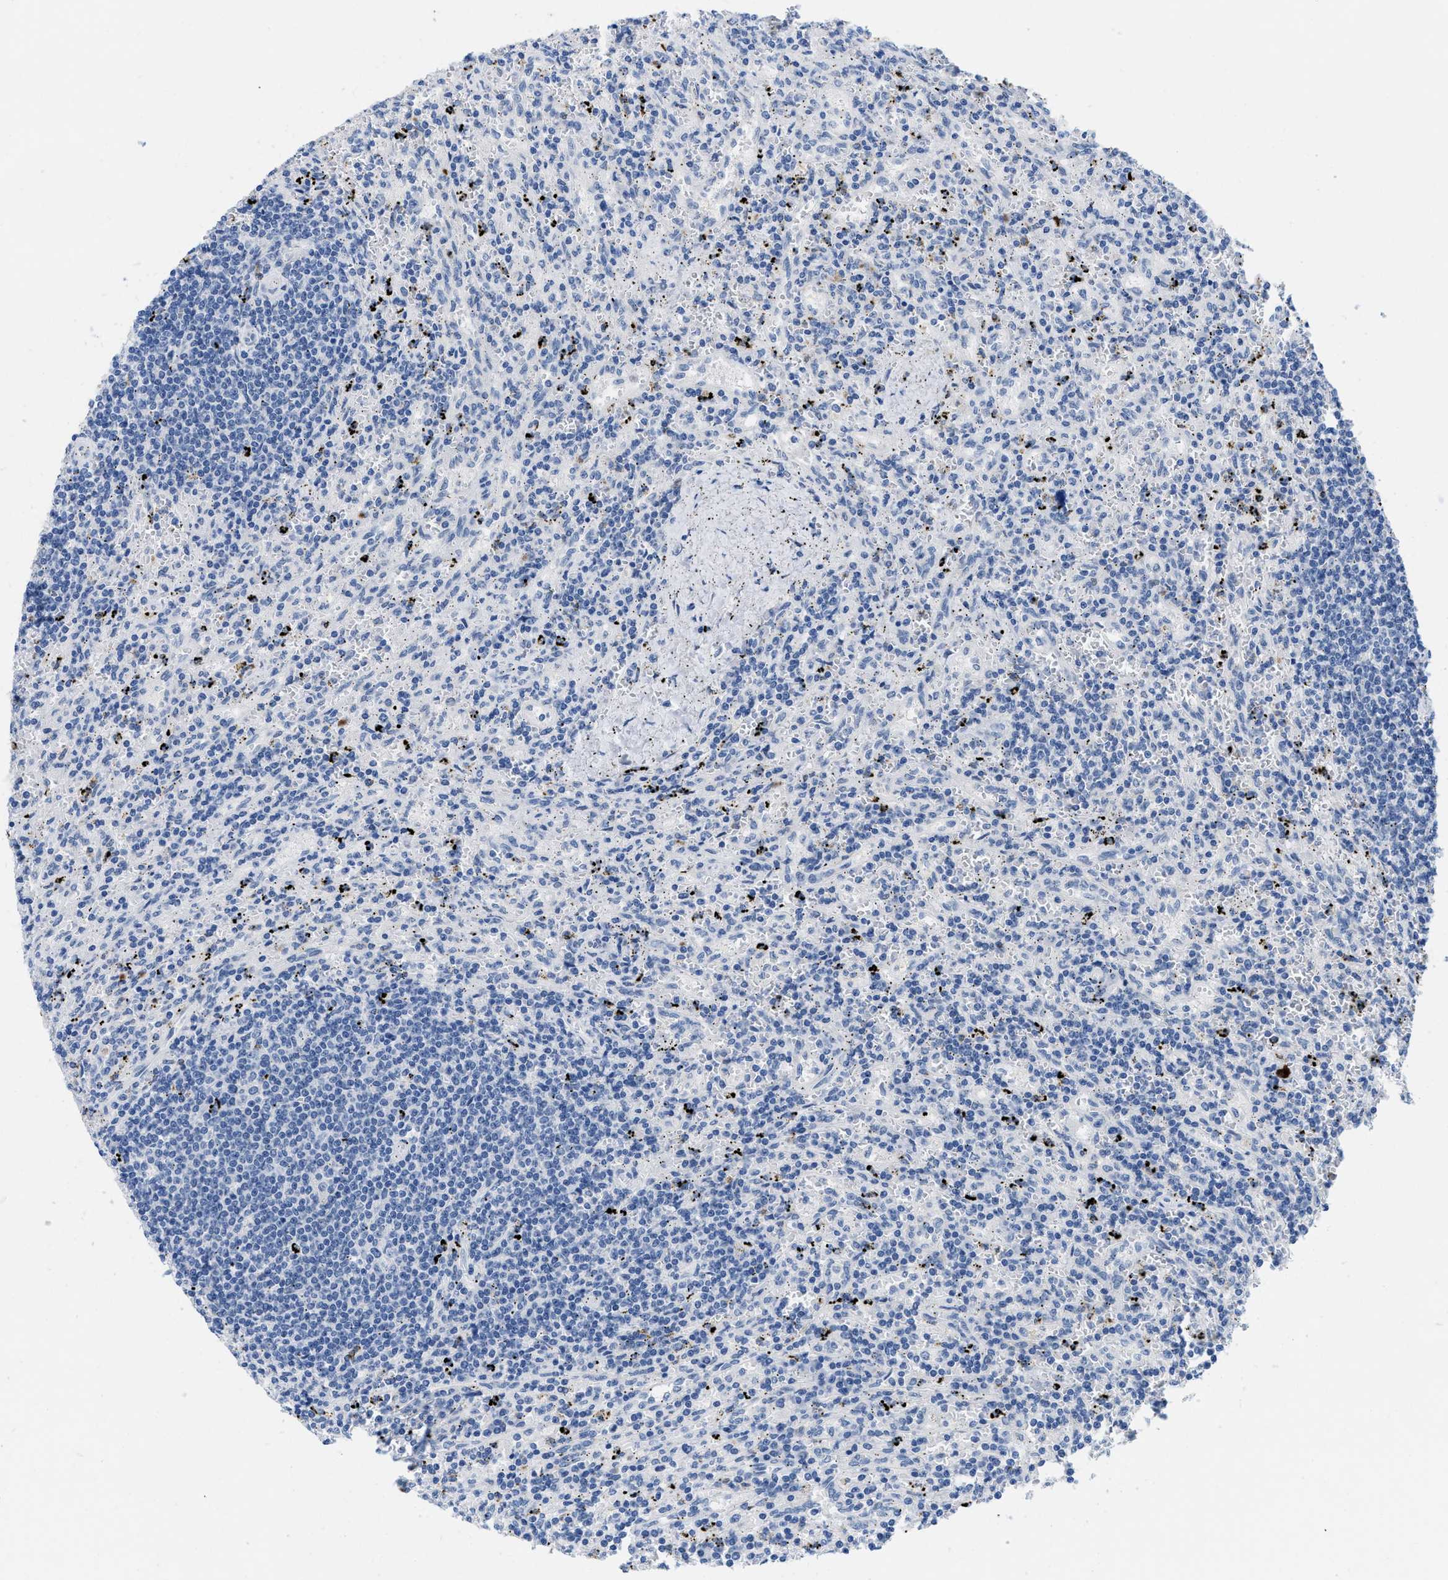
{"staining": {"intensity": "negative", "quantity": "none", "location": "none"}, "tissue": "lymphoma", "cell_type": "Tumor cells", "image_type": "cancer", "snomed": [{"axis": "morphology", "description": "Malignant lymphoma, non-Hodgkin's type, Low grade"}, {"axis": "topography", "description": "Spleen"}], "caption": "The histopathology image reveals no staining of tumor cells in low-grade malignant lymphoma, non-Hodgkin's type. (DAB IHC, high magnification).", "gene": "NFIX", "patient": {"sex": "male", "age": 76}}